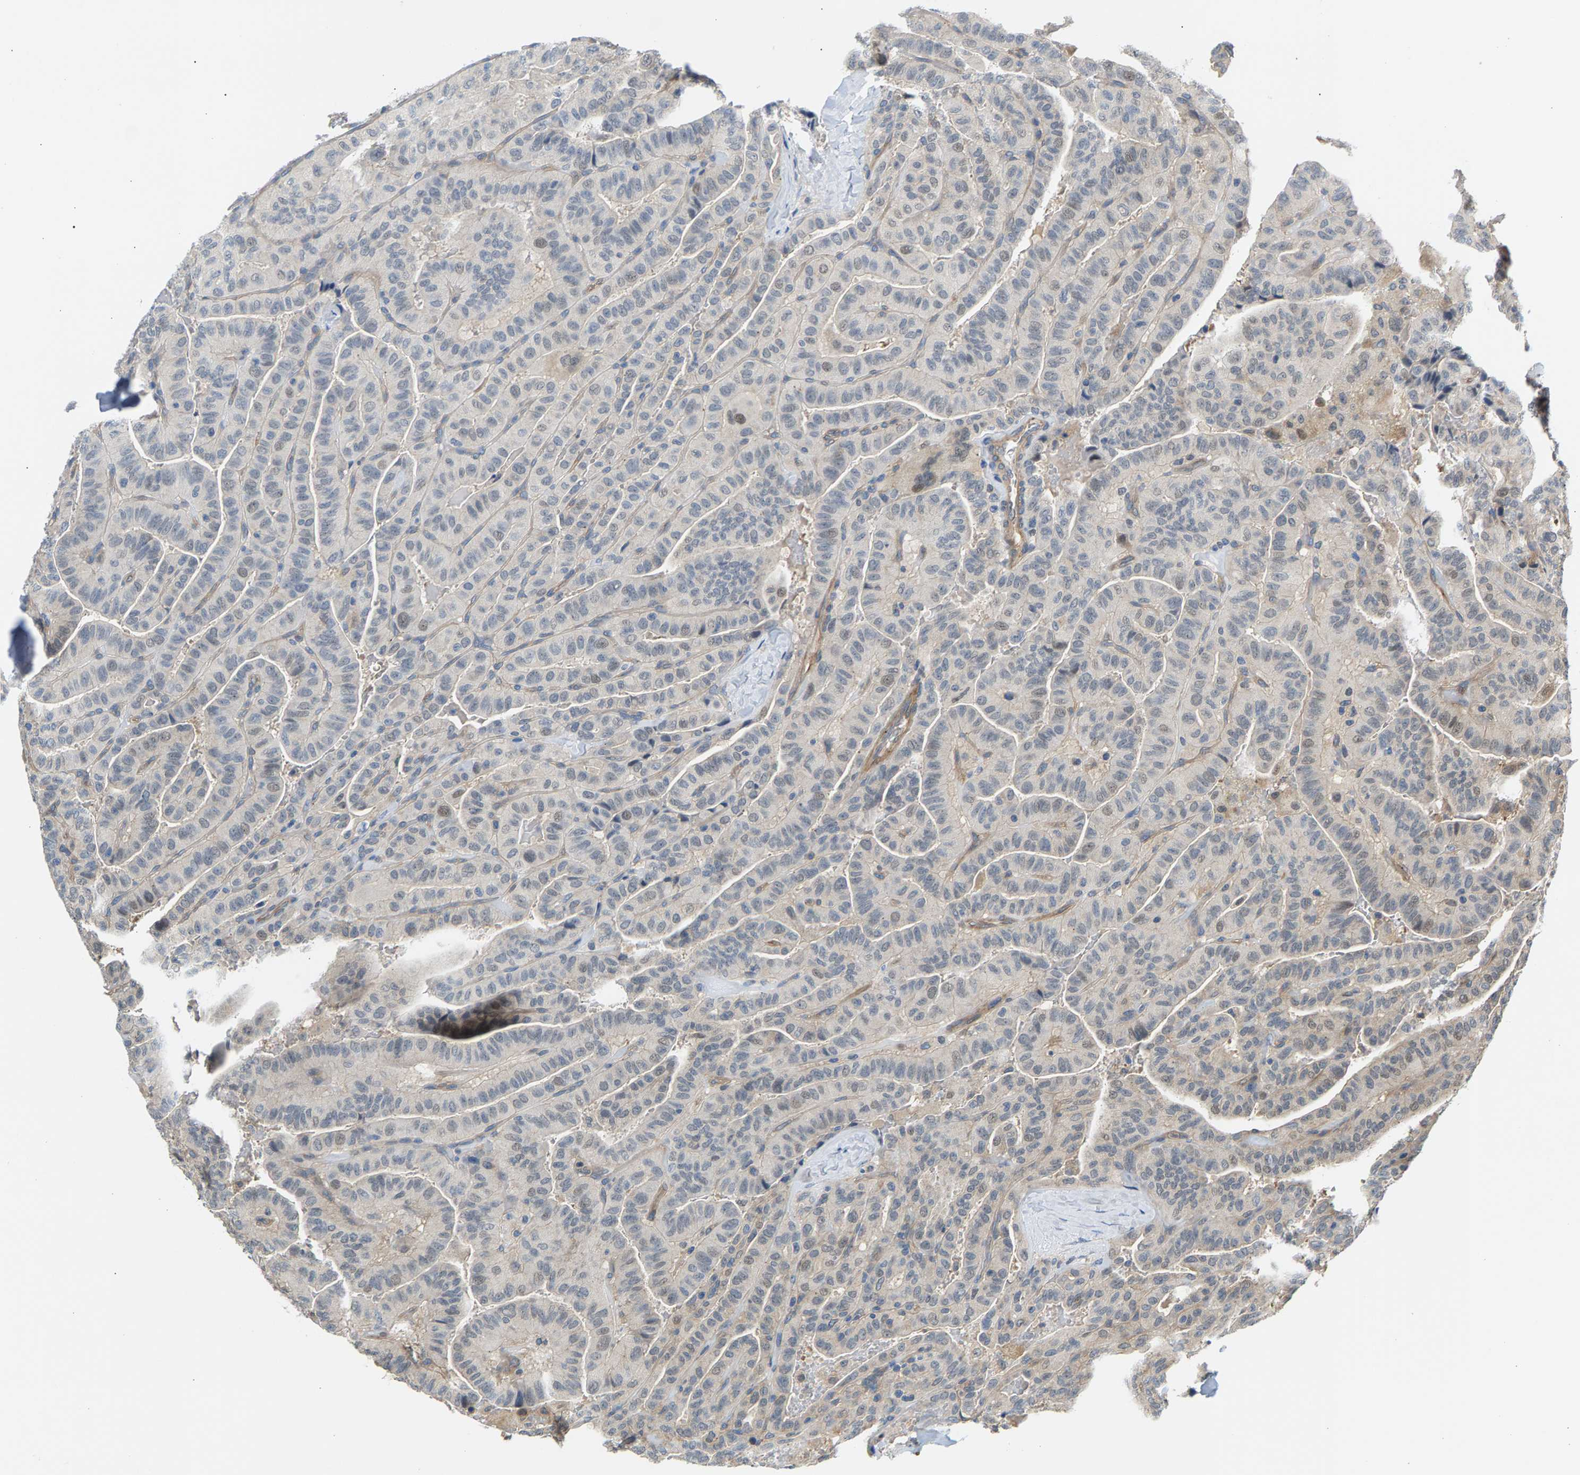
{"staining": {"intensity": "weak", "quantity": "<25%", "location": "cytoplasmic/membranous,nuclear"}, "tissue": "thyroid cancer", "cell_type": "Tumor cells", "image_type": "cancer", "snomed": [{"axis": "morphology", "description": "Papillary adenocarcinoma, NOS"}, {"axis": "topography", "description": "Thyroid gland"}], "caption": "DAB immunohistochemical staining of papillary adenocarcinoma (thyroid) demonstrates no significant expression in tumor cells.", "gene": "KRTAP27-1", "patient": {"sex": "male", "age": 77}}